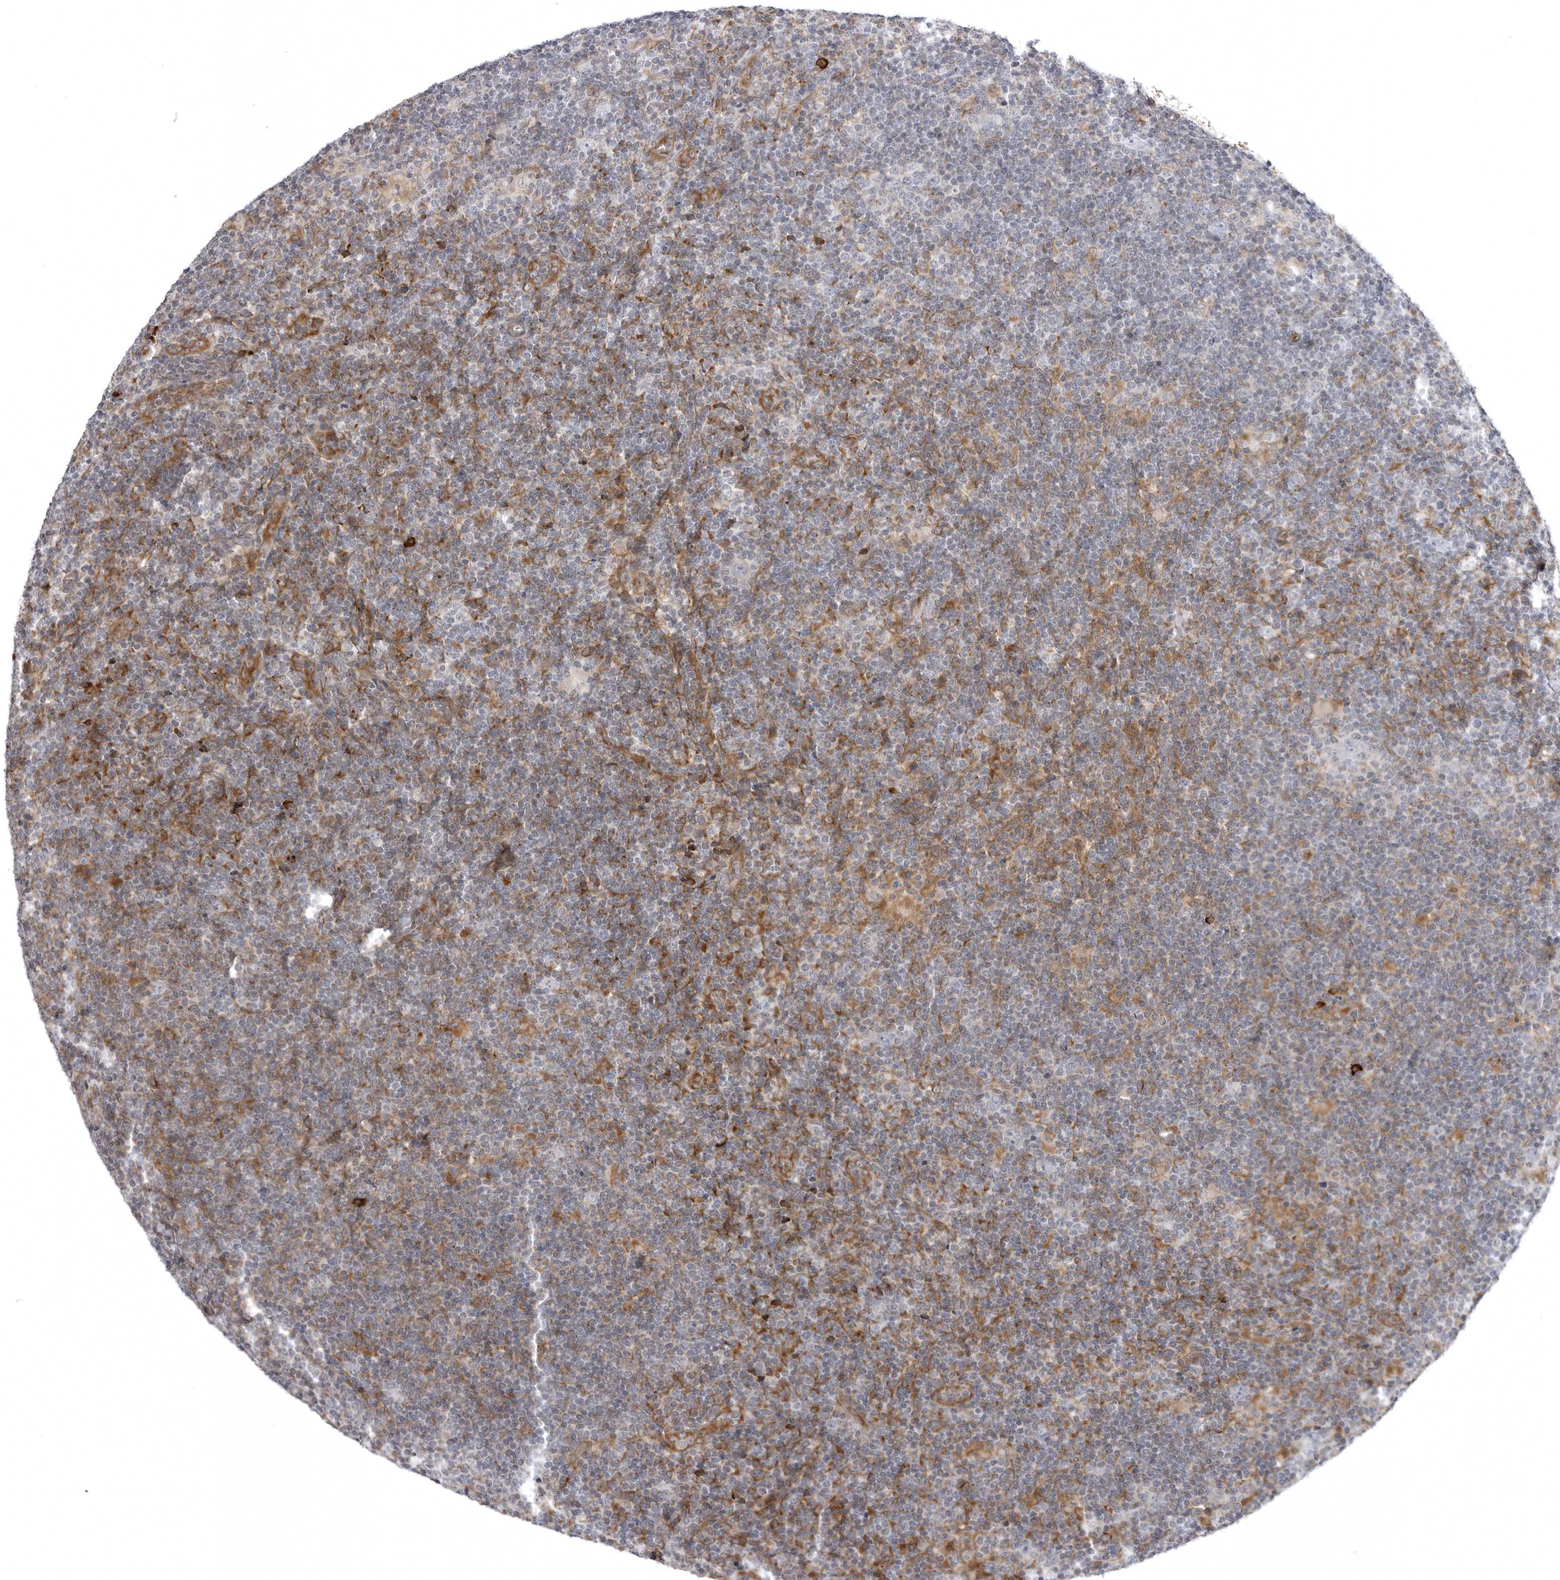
{"staining": {"intensity": "weak", "quantity": "<25%", "location": "cytoplasmic/membranous"}, "tissue": "lymphoma", "cell_type": "Tumor cells", "image_type": "cancer", "snomed": [{"axis": "morphology", "description": "Hodgkin's disease, NOS"}, {"axis": "topography", "description": "Lymph node"}], "caption": "An image of lymphoma stained for a protein exhibits no brown staining in tumor cells.", "gene": "ARL5A", "patient": {"sex": "female", "age": 57}}